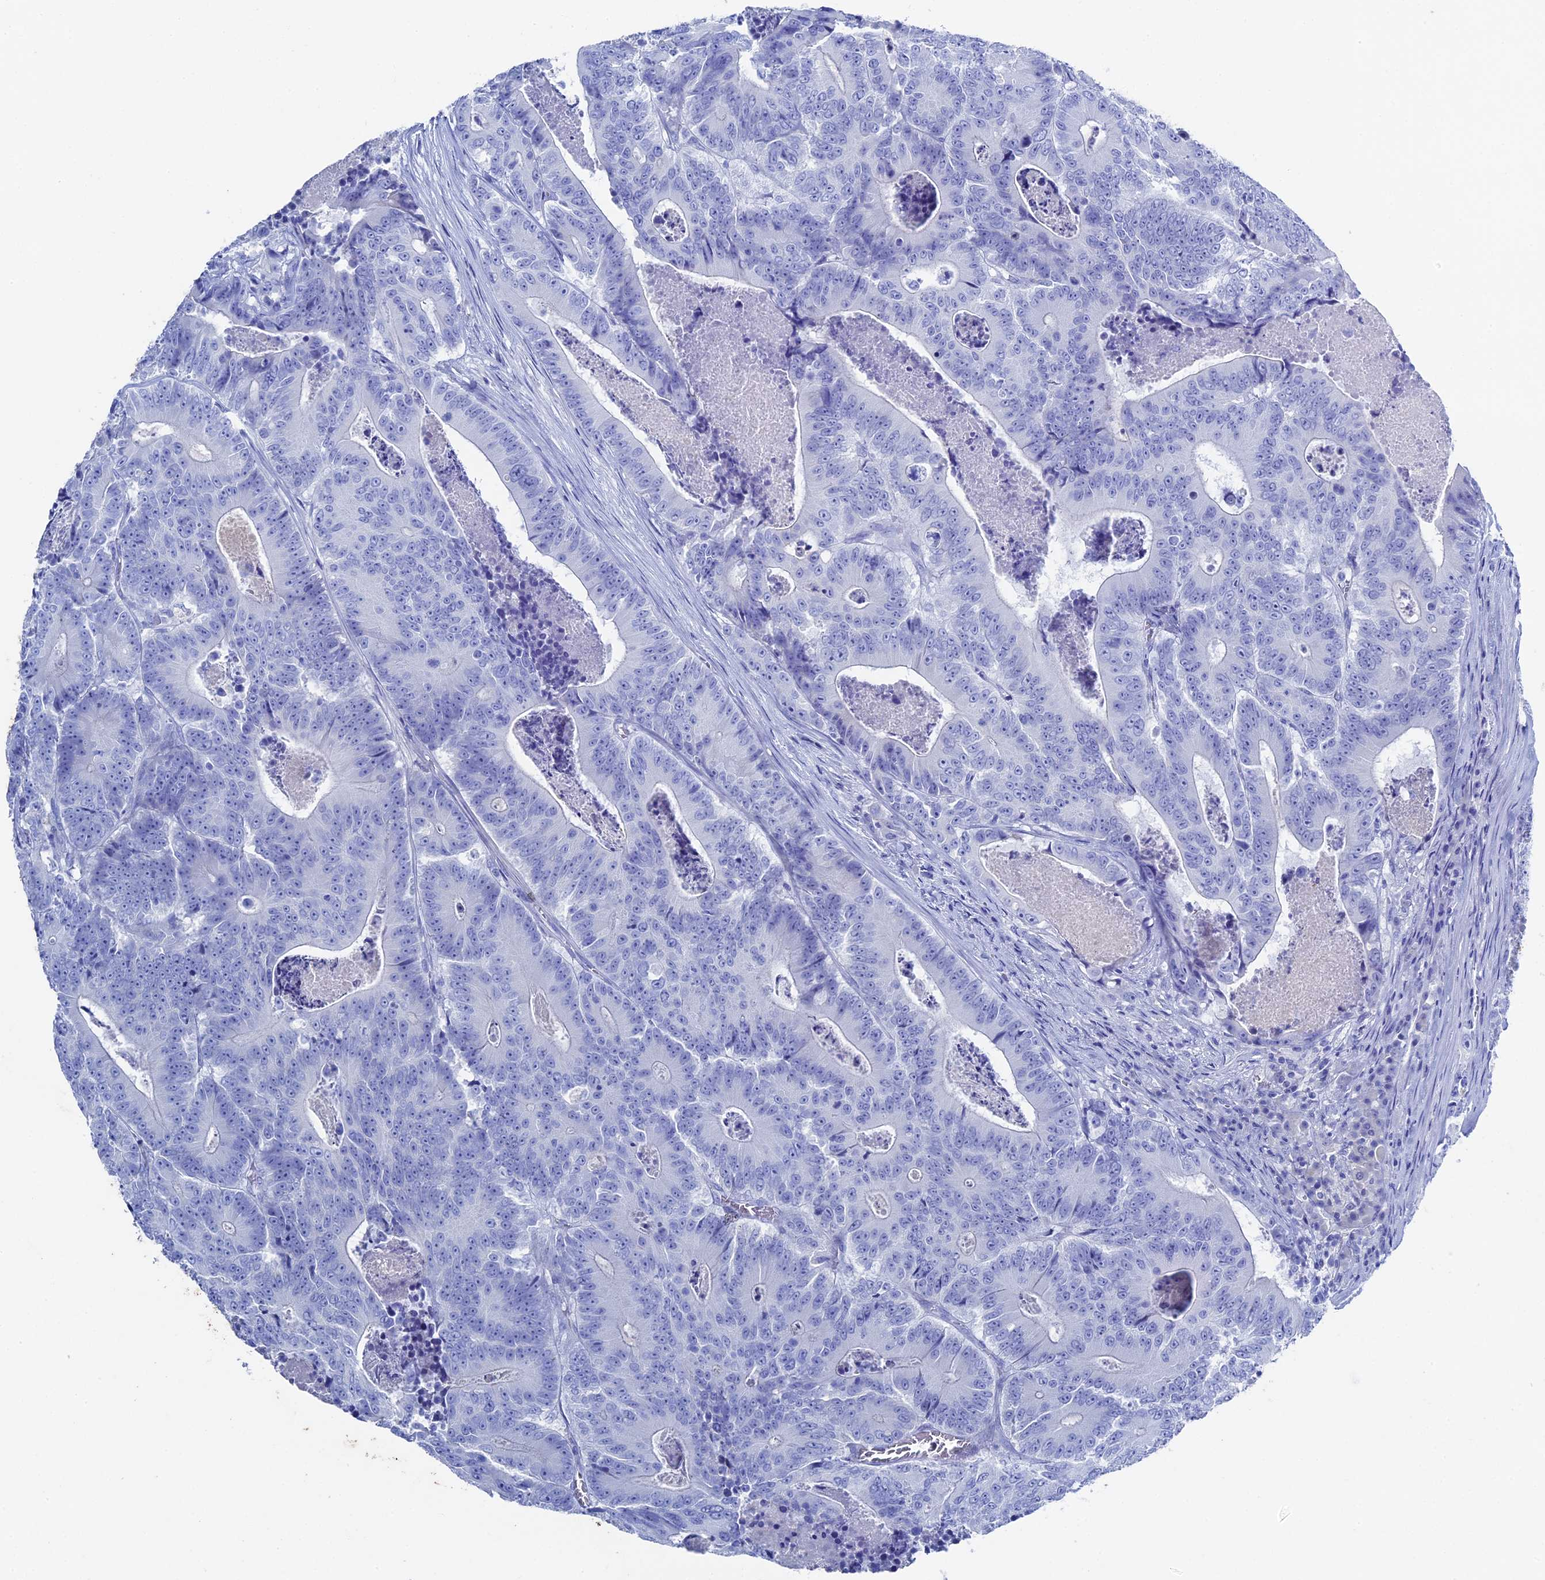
{"staining": {"intensity": "negative", "quantity": "none", "location": "none"}, "tissue": "colorectal cancer", "cell_type": "Tumor cells", "image_type": "cancer", "snomed": [{"axis": "morphology", "description": "Adenocarcinoma, NOS"}, {"axis": "topography", "description": "Colon"}], "caption": "High magnification brightfield microscopy of colorectal cancer stained with DAB (3,3'-diaminobenzidine) (brown) and counterstained with hematoxylin (blue): tumor cells show no significant positivity.", "gene": "UNC119", "patient": {"sex": "male", "age": 83}}